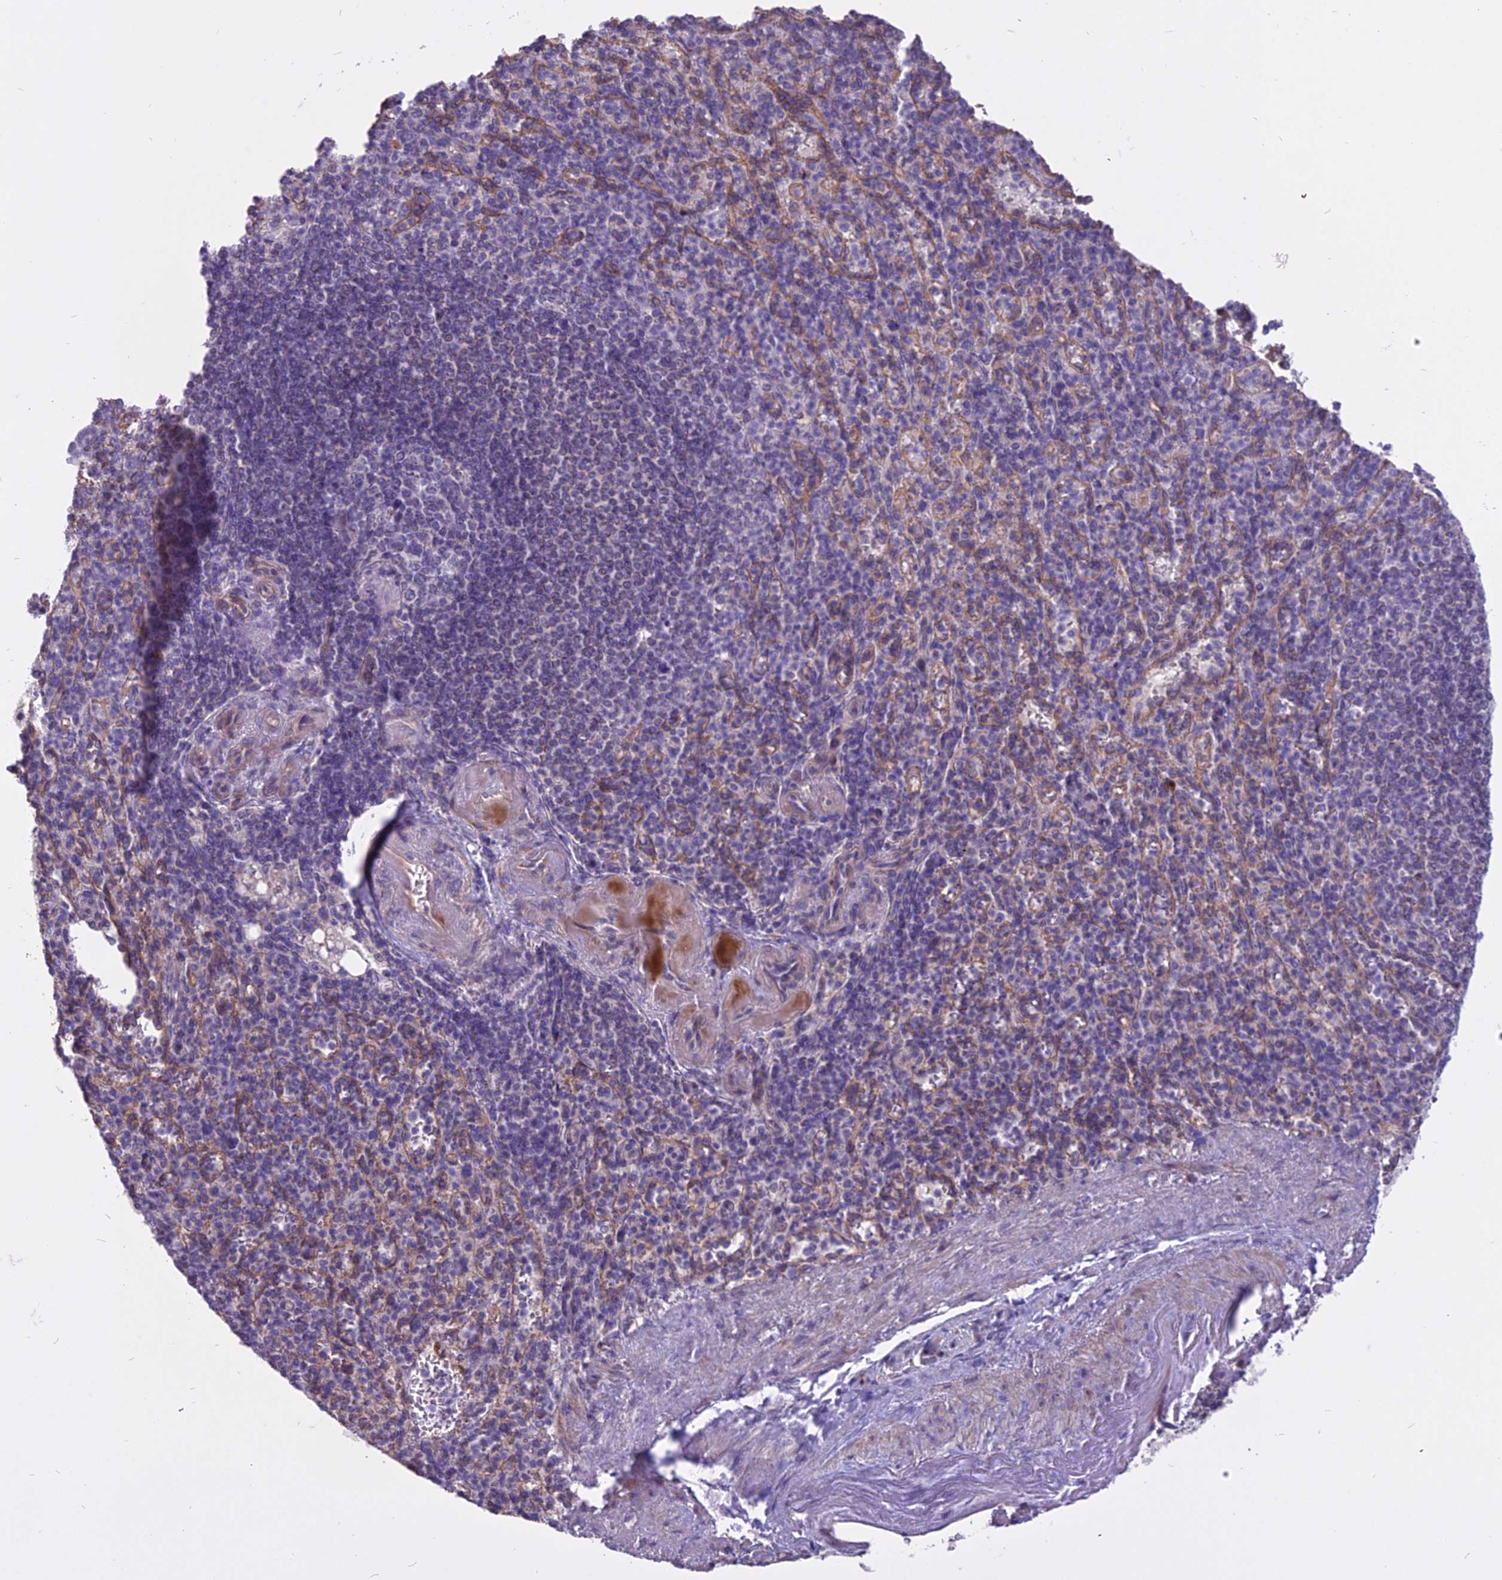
{"staining": {"intensity": "negative", "quantity": "none", "location": "none"}, "tissue": "spleen", "cell_type": "Cells in red pulp", "image_type": "normal", "snomed": [{"axis": "morphology", "description": "Normal tissue, NOS"}, {"axis": "topography", "description": "Spleen"}], "caption": "DAB immunohistochemical staining of benign spleen shows no significant positivity in cells in red pulp. (Stains: DAB (3,3'-diaminobenzidine) immunohistochemistry with hematoxylin counter stain, Microscopy: brightfield microscopy at high magnification).", "gene": "DUS2", "patient": {"sex": "female", "age": 74}}